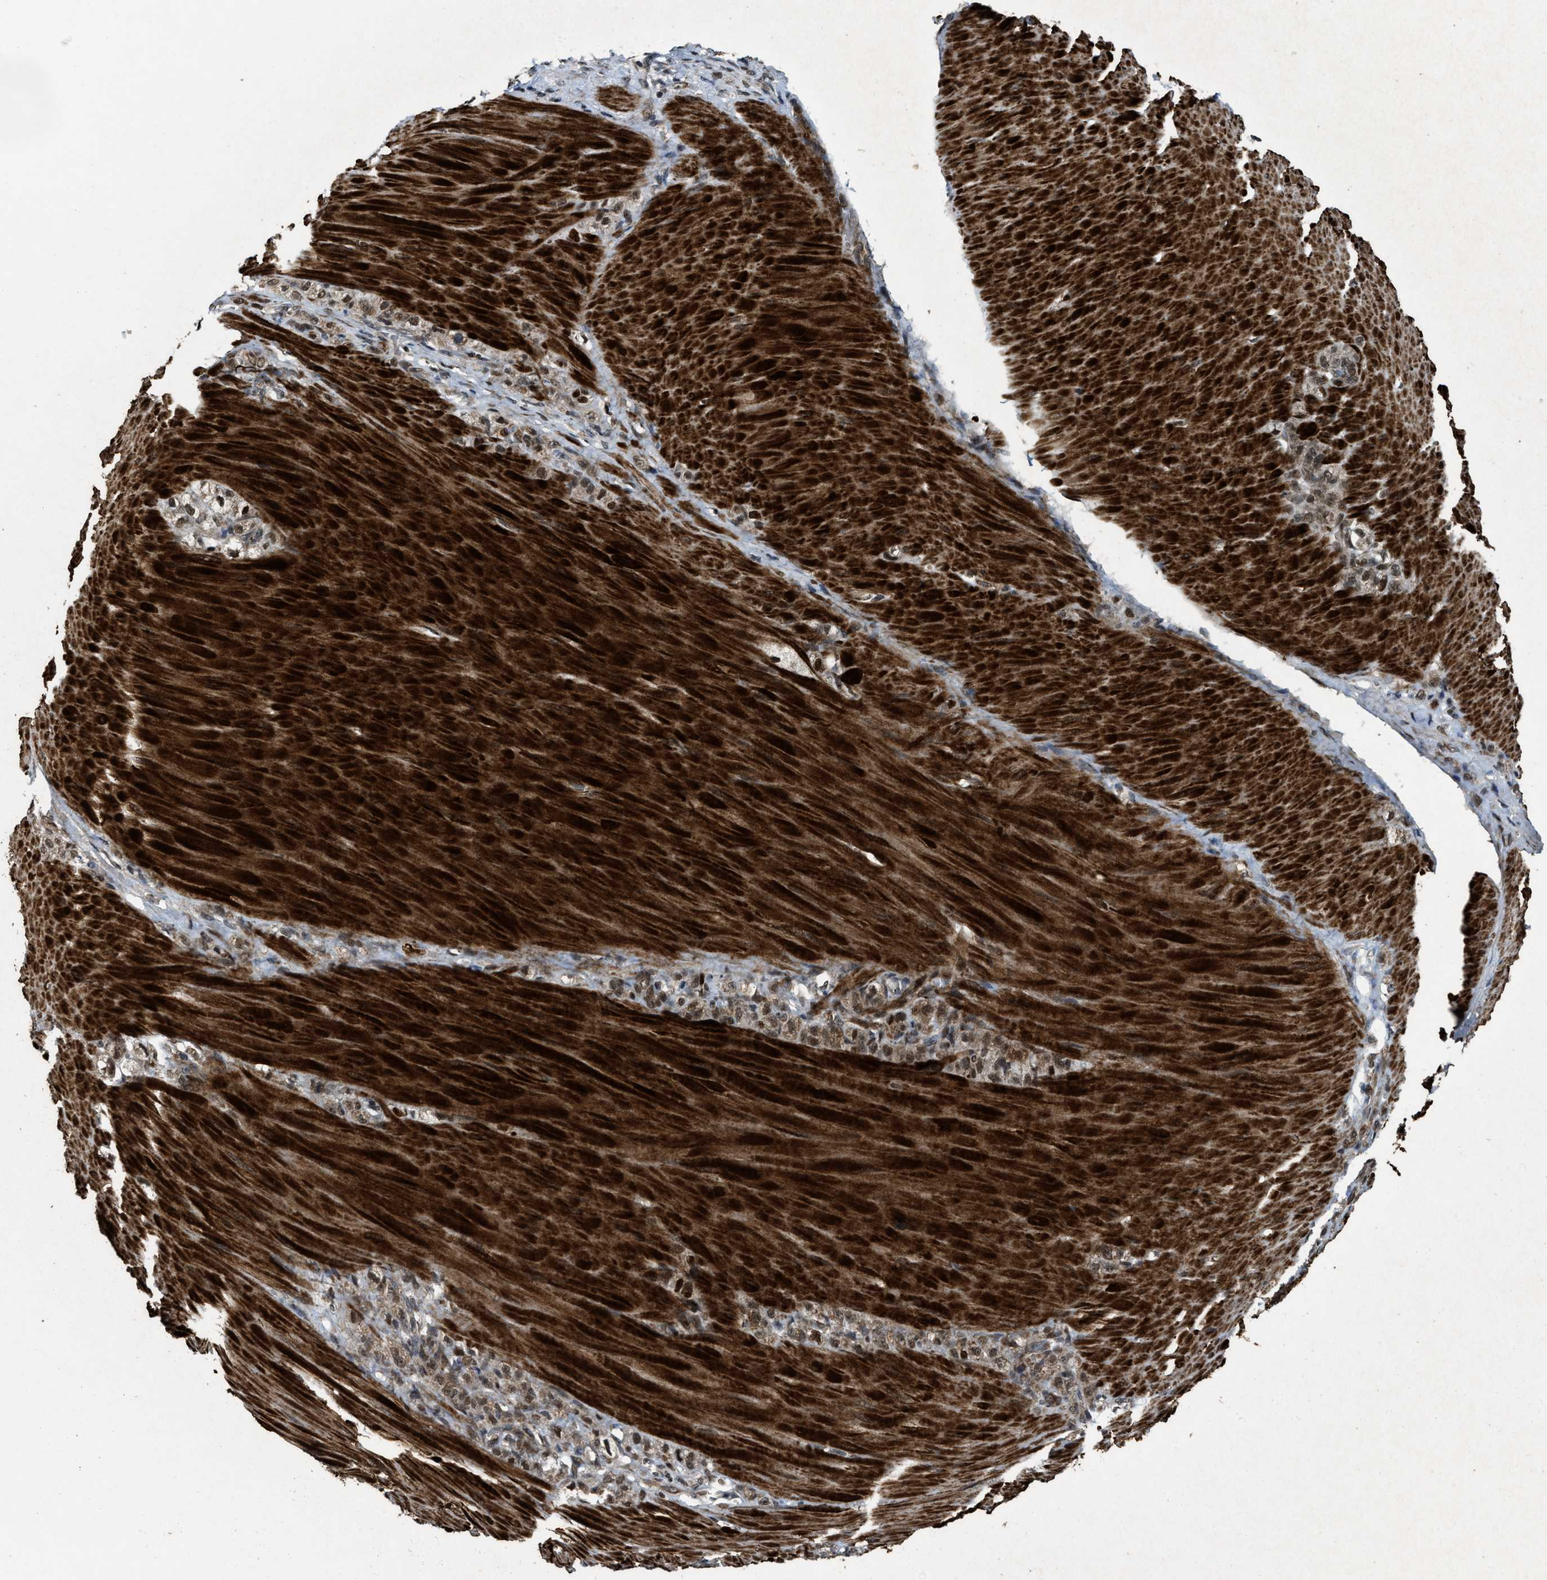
{"staining": {"intensity": "moderate", "quantity": ">75%", "location": "cytoplasmic/membranous,nuclear"}, "tissue": "stomach cancer", "cell_type": "Tumor cells", "image_type": "cancer", "snomed": [{"axis": "morphology", "description": "Normal tissue, NOS"}, {"axis": "morphology", "description": "Adenocarcinoma, NOS"}, {"axis": "topography", "description": "Stomach"}], "caption": "A brown stain shows moderate cytoplasmic/membranous and nuclear staining of a protein in human stomach cancer (adenocarcinoma) tumor cells.", "gene": "ZNF250", "patient": {"sex": "male", "age": 82}}